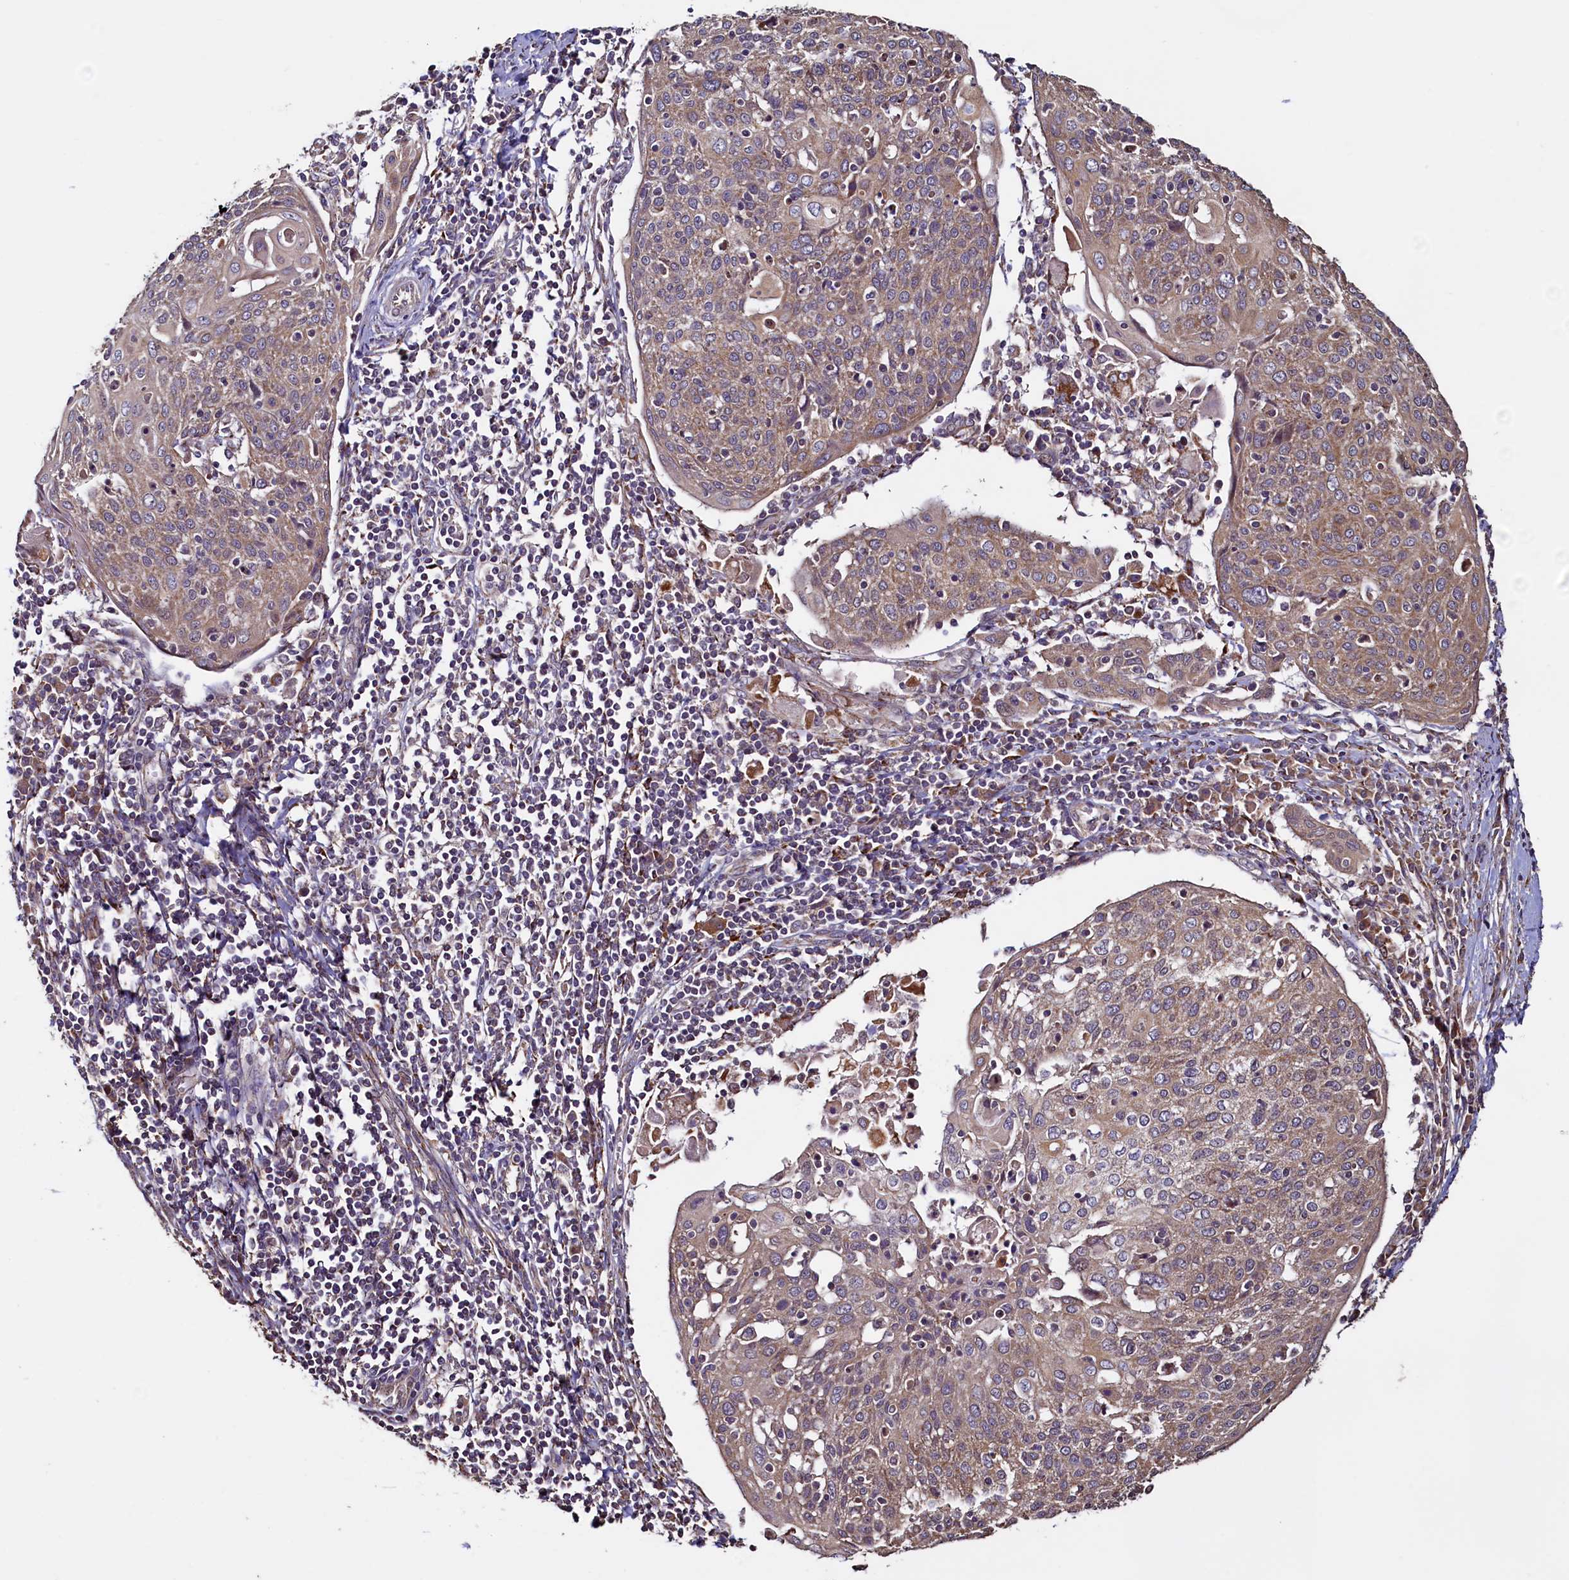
{"staining": {"intensity": "weak", "quantity": ">75%", "location": "cytoplasmic/membranous"}, "tissue": "cervical cancer", "cell_type": "Tumor cells", "image_type": "cancer", "snomed": [{"axis": "morphology", "description": "Squamous cell carcinoma, NOS"}, {"axis": "topography", "description": "Cervix"}], "caption": "Weak cytoplasmic/membranous staining is appreciated in about >75% of tumor cells in squamous cell carcinoma (cervical).", "gene": "RBFA", "patient": {"sex": "female", "age": 67}}